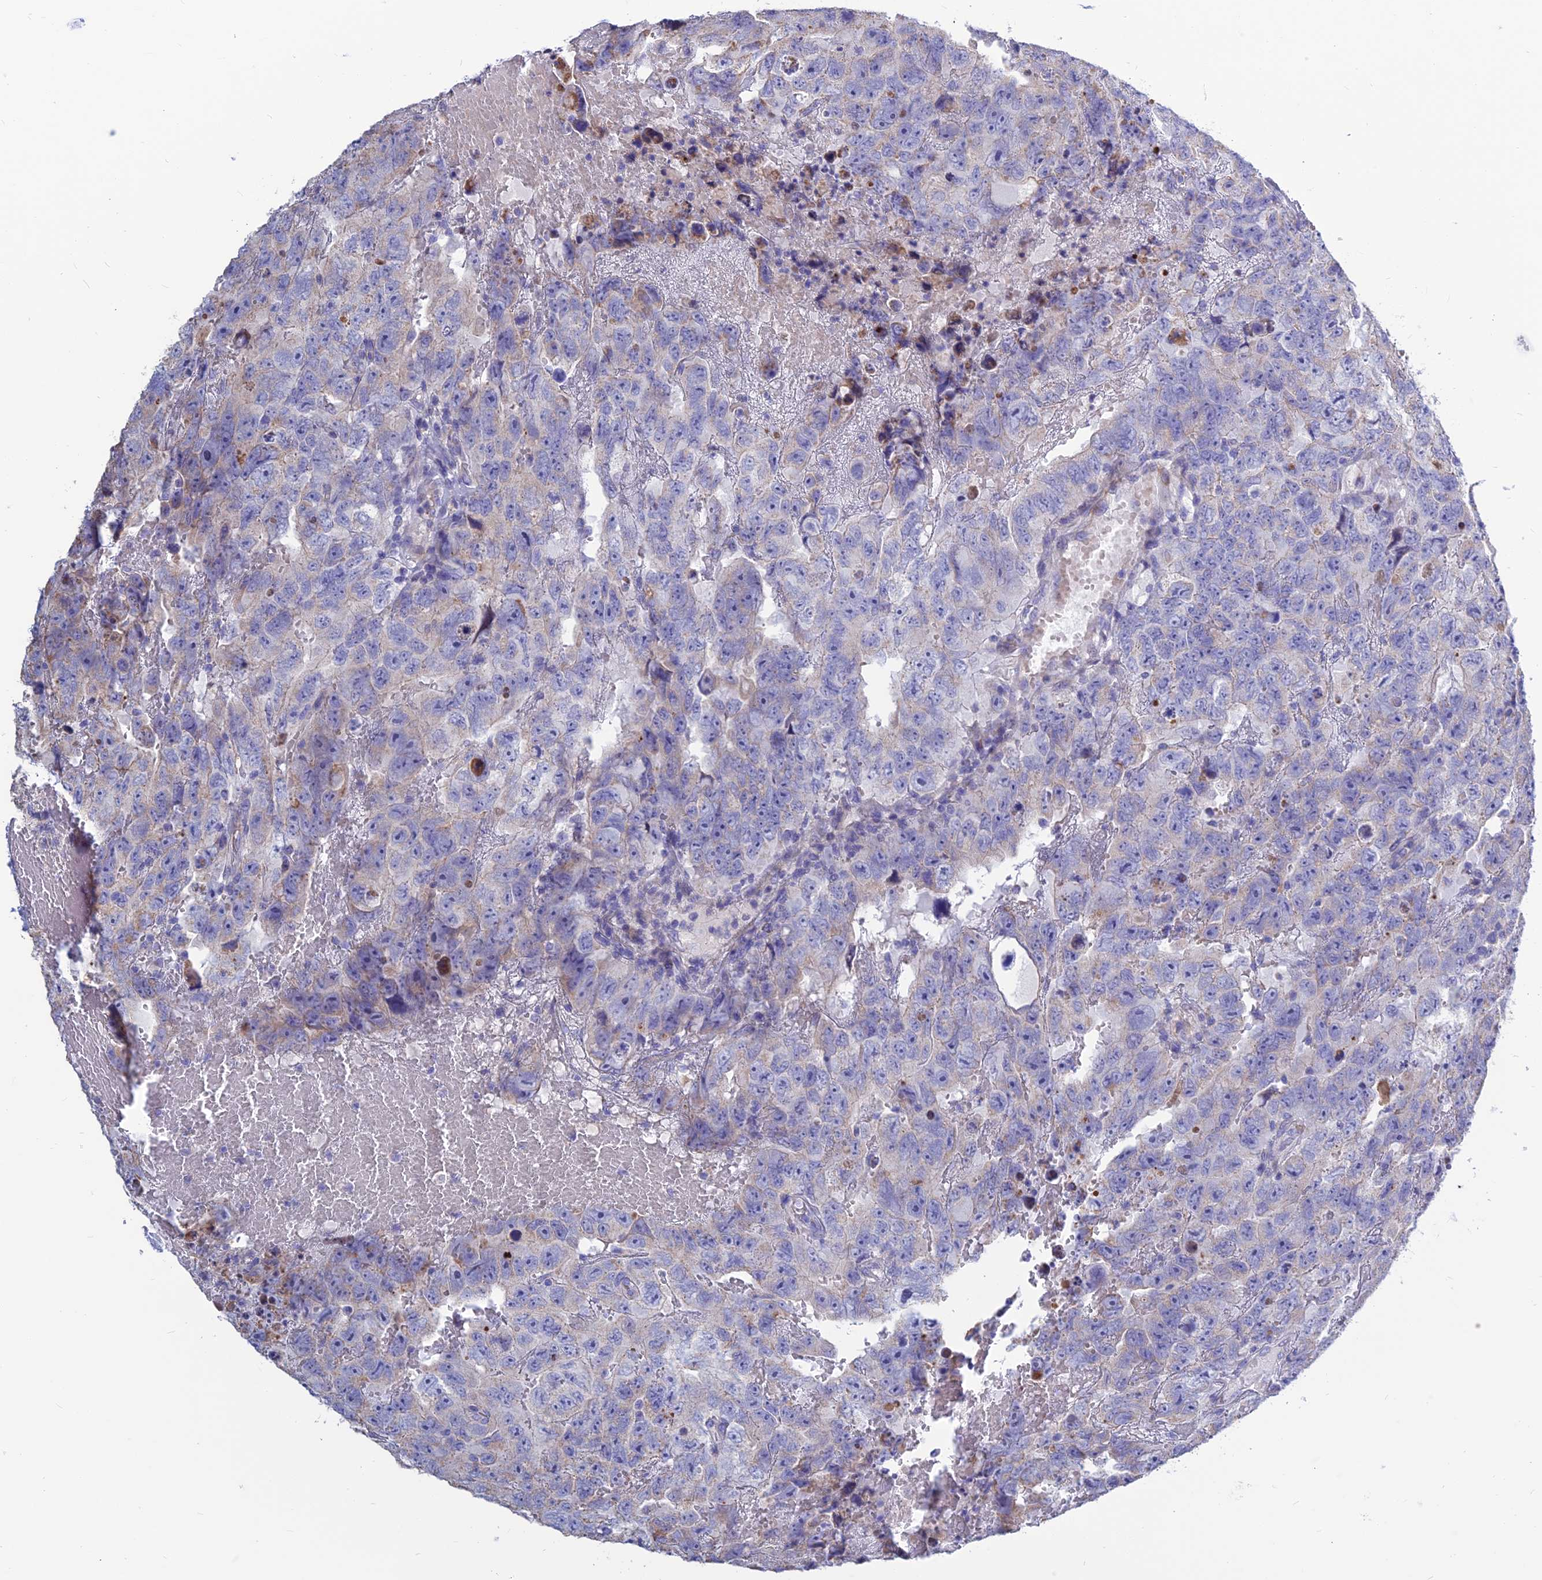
{"staining": {"intensity": "weak", "quantity": "<25%", "location": "cytoplasmic/membranous"}, "tissue": "testis cancer", "cell_type": "Tumor cells", "image_type": "cancer", "snomed": [{"axis": "morphology", "description": "Carcinoma, Embryonal, NOS"}, {"axis": "topography", "description": "Testis"}], "caption": "This histopathology image is of testis cancer (embryonal carcinoma) stained with immunohistochemistry (IHC) to label a protein in brown with the nuclei are counter-stained blue. There is no positivity in tumor cells. (DAB (3,3'-diaminobenzidine) immunohistochemistry (IHC) with hematoxylin counter stain).", "gene": "BHMT2", "patient": {"sex": "male", "age": 45}}